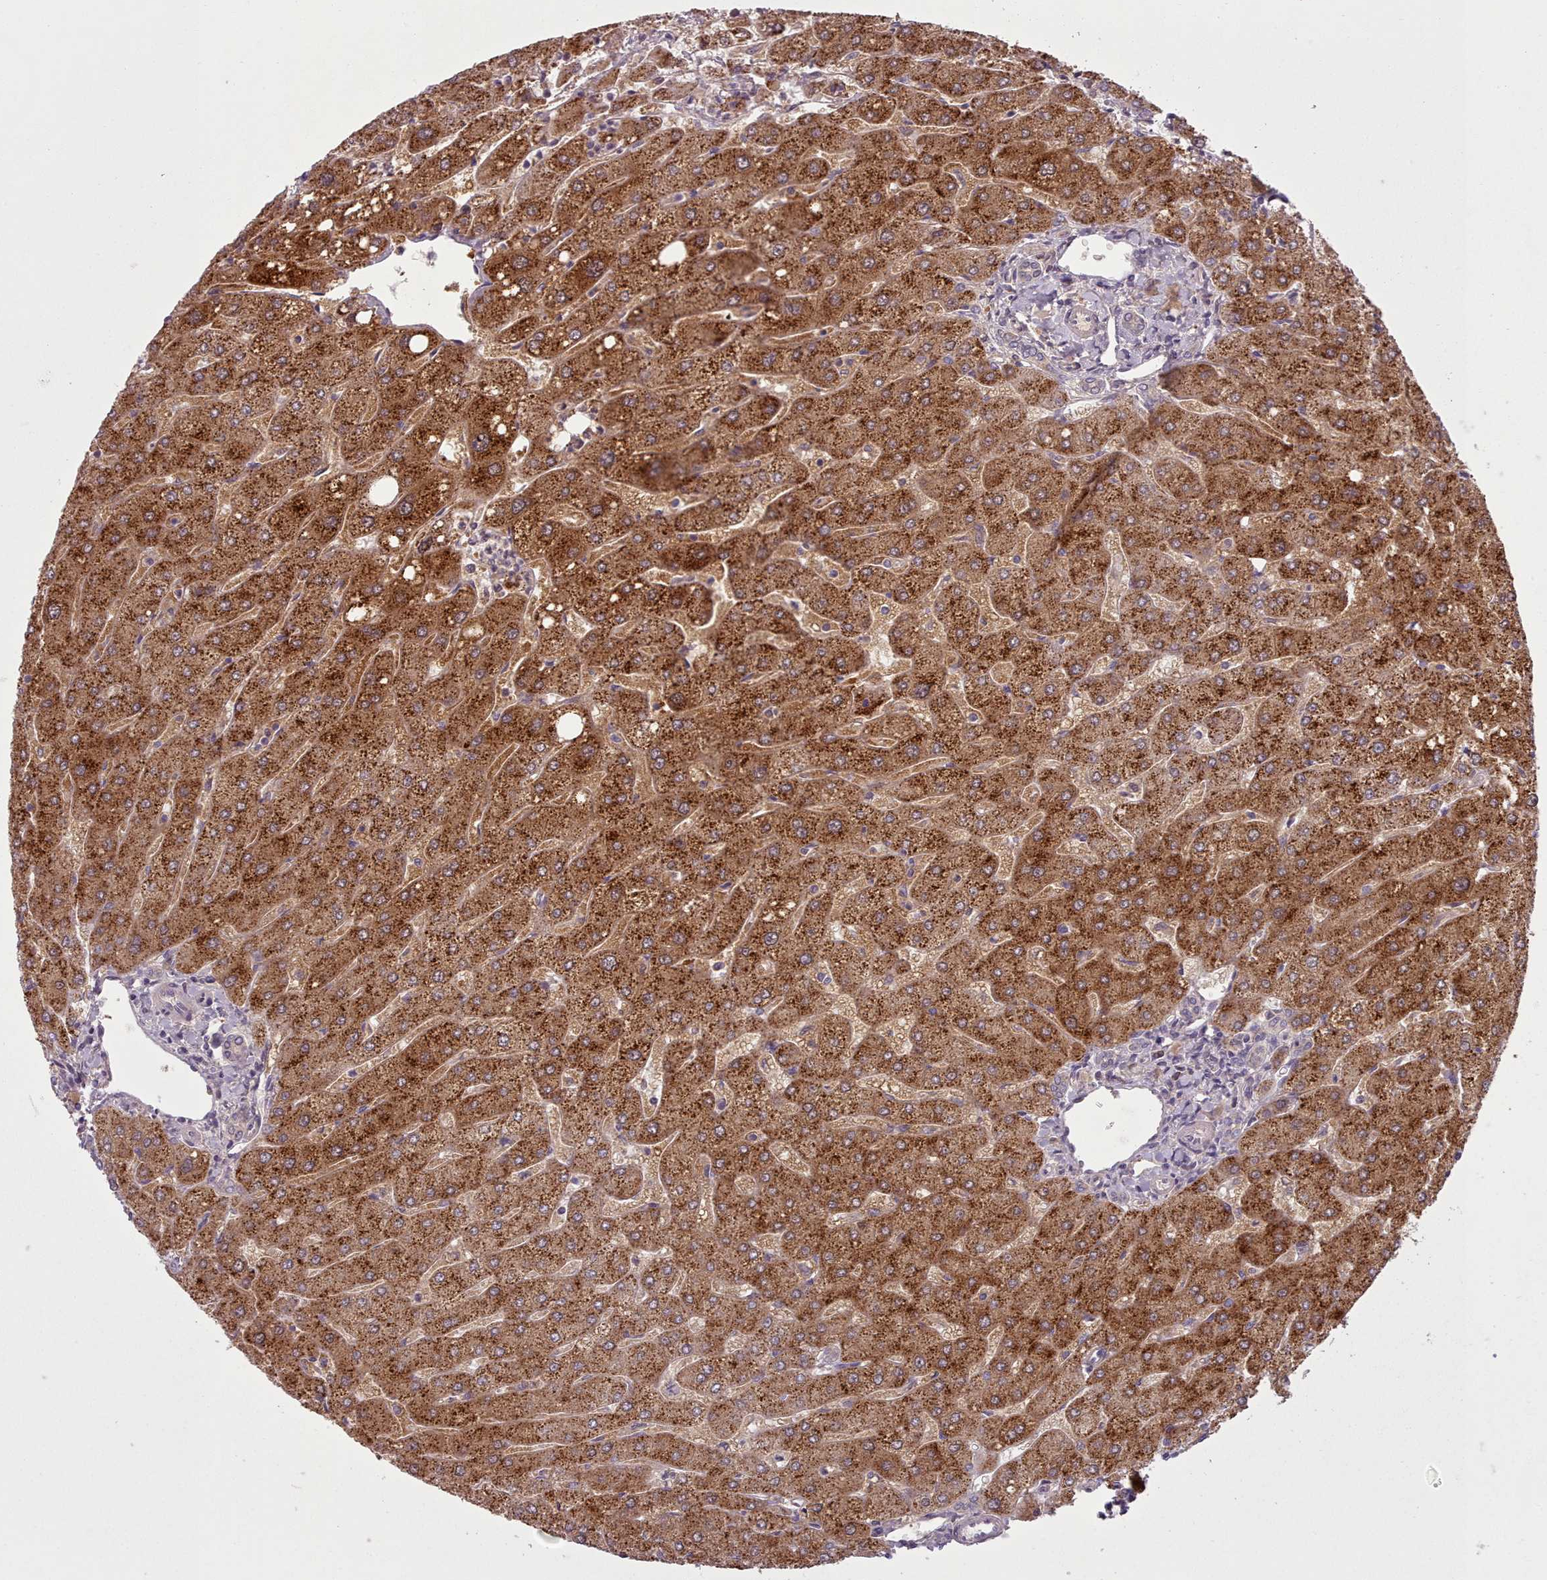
{"staining": {"intensity": "negative", "quantity": "none", "location": "none"}, "tissue": "liver", "cell_type": "Cholangiocytes", "image_type": "normal", "snomed": [{"axis": "morphology", "description": "Normal tissue, NOS"}, {"axis": "topography", "description": "Liver"}], "caption": "Liver was stained to show a protein in brown. There is no significant positivity in cholangiocytes. (Stains: DAB (3,3'-diaminobenzidine) IHC with hematoxylin counter stain, Microscopy: brightfield microscopy at high magnification).", "gene": "LAPTM5", "patient": {"sex": "male", "age": 67}}